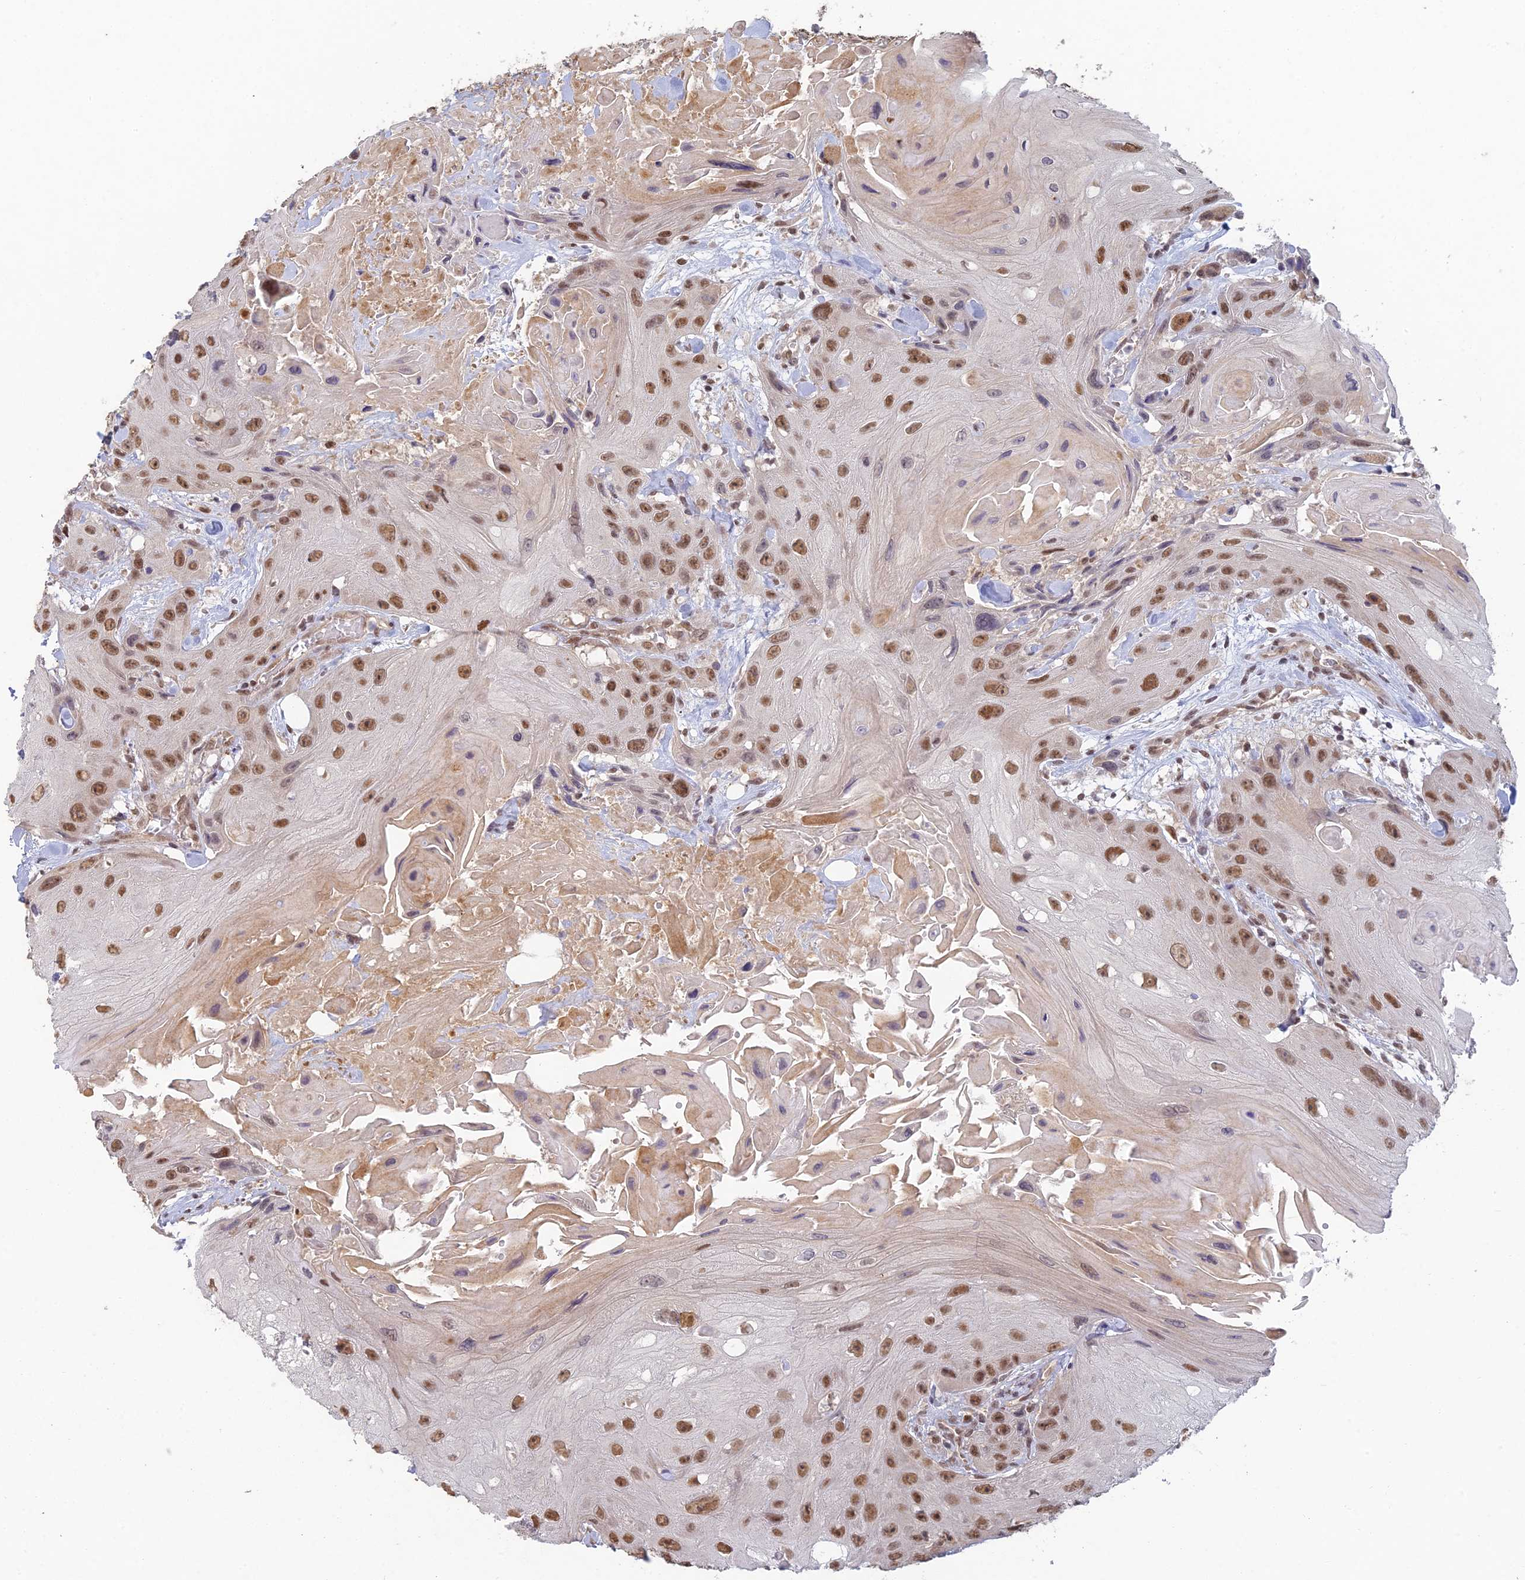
{"staining": {"intensity": "moderate", "quantity": ">75%", "location": "nuclear"}, "tissue": "head and neck cancer", "cell_type": "Tumor cells", "image_type": "cancer", "snomed": [{"axis": "morphology", "description": "Squamous cell carcinoma, NOS"}, {"axis": "topography", "description": "Head-Neck"}], "caption": "Head and neck cancer (squamous cell carcinoma) stained with DAB (3,3'-diaminobenzidine) IHC reveals medium levels of moderate nuclear expression in about >75% of tumor cells.", "gene": "RANBP3", "patient": {"sex": "male", "age": 81}}